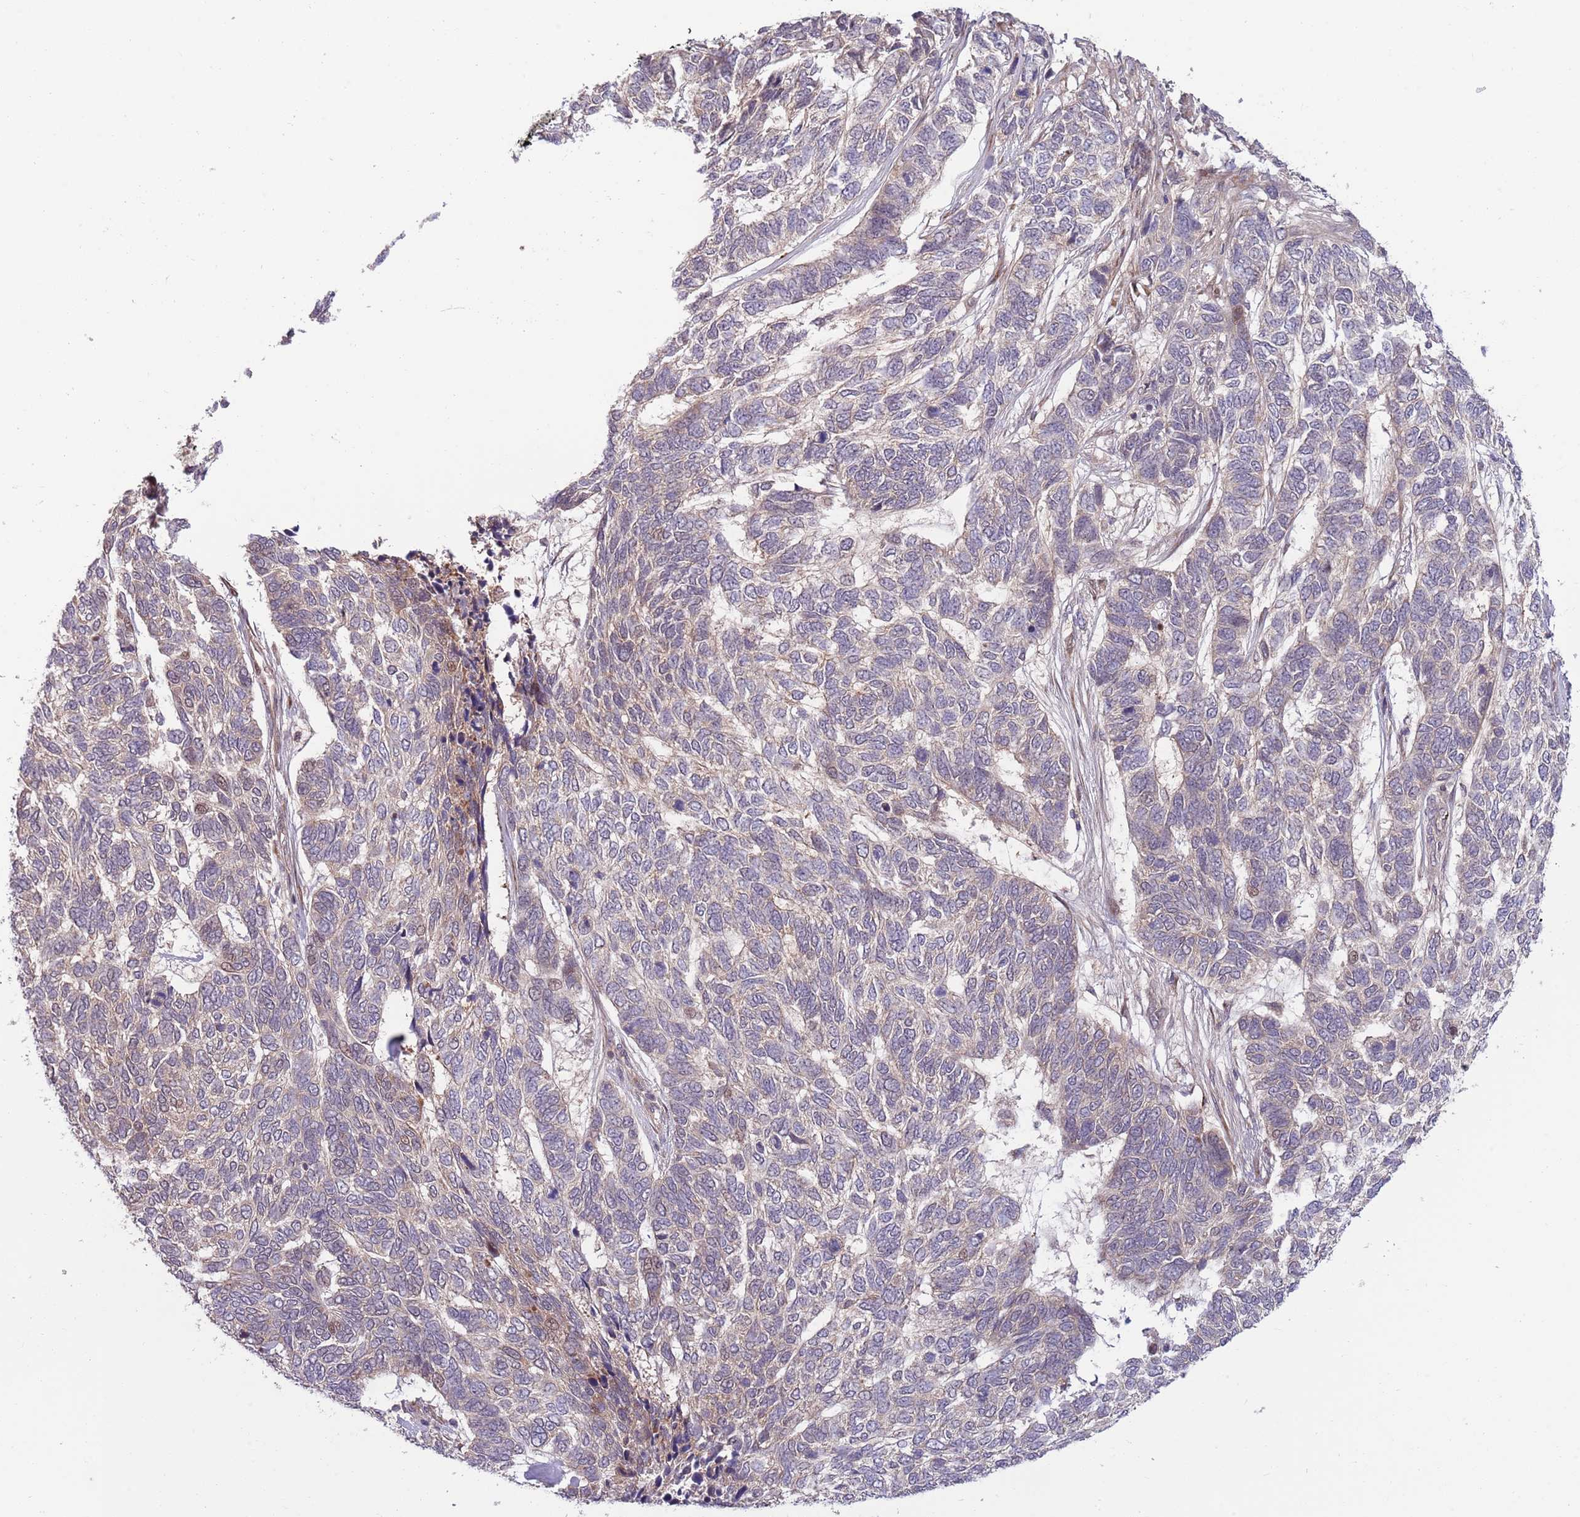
{"staining": {"intensity": "negative", "quantity": "none", "location": "none"}, "tissue": "skin cancer", "cell_type": "Tumor cells", "image_type": "cancer", "snomed": [{"axis": "morphology", "description": "Basal cell carcinoma"}, {"axis": "topography", "description": "Skin"}], "caption": "This is an immunohistochemistry (IHC) image of human skin cancer (basal cell carcinoma). There is no staining in tumor cells.", "gene": "NT5DC4", "patient": {"sex": "female", "age": 65}}